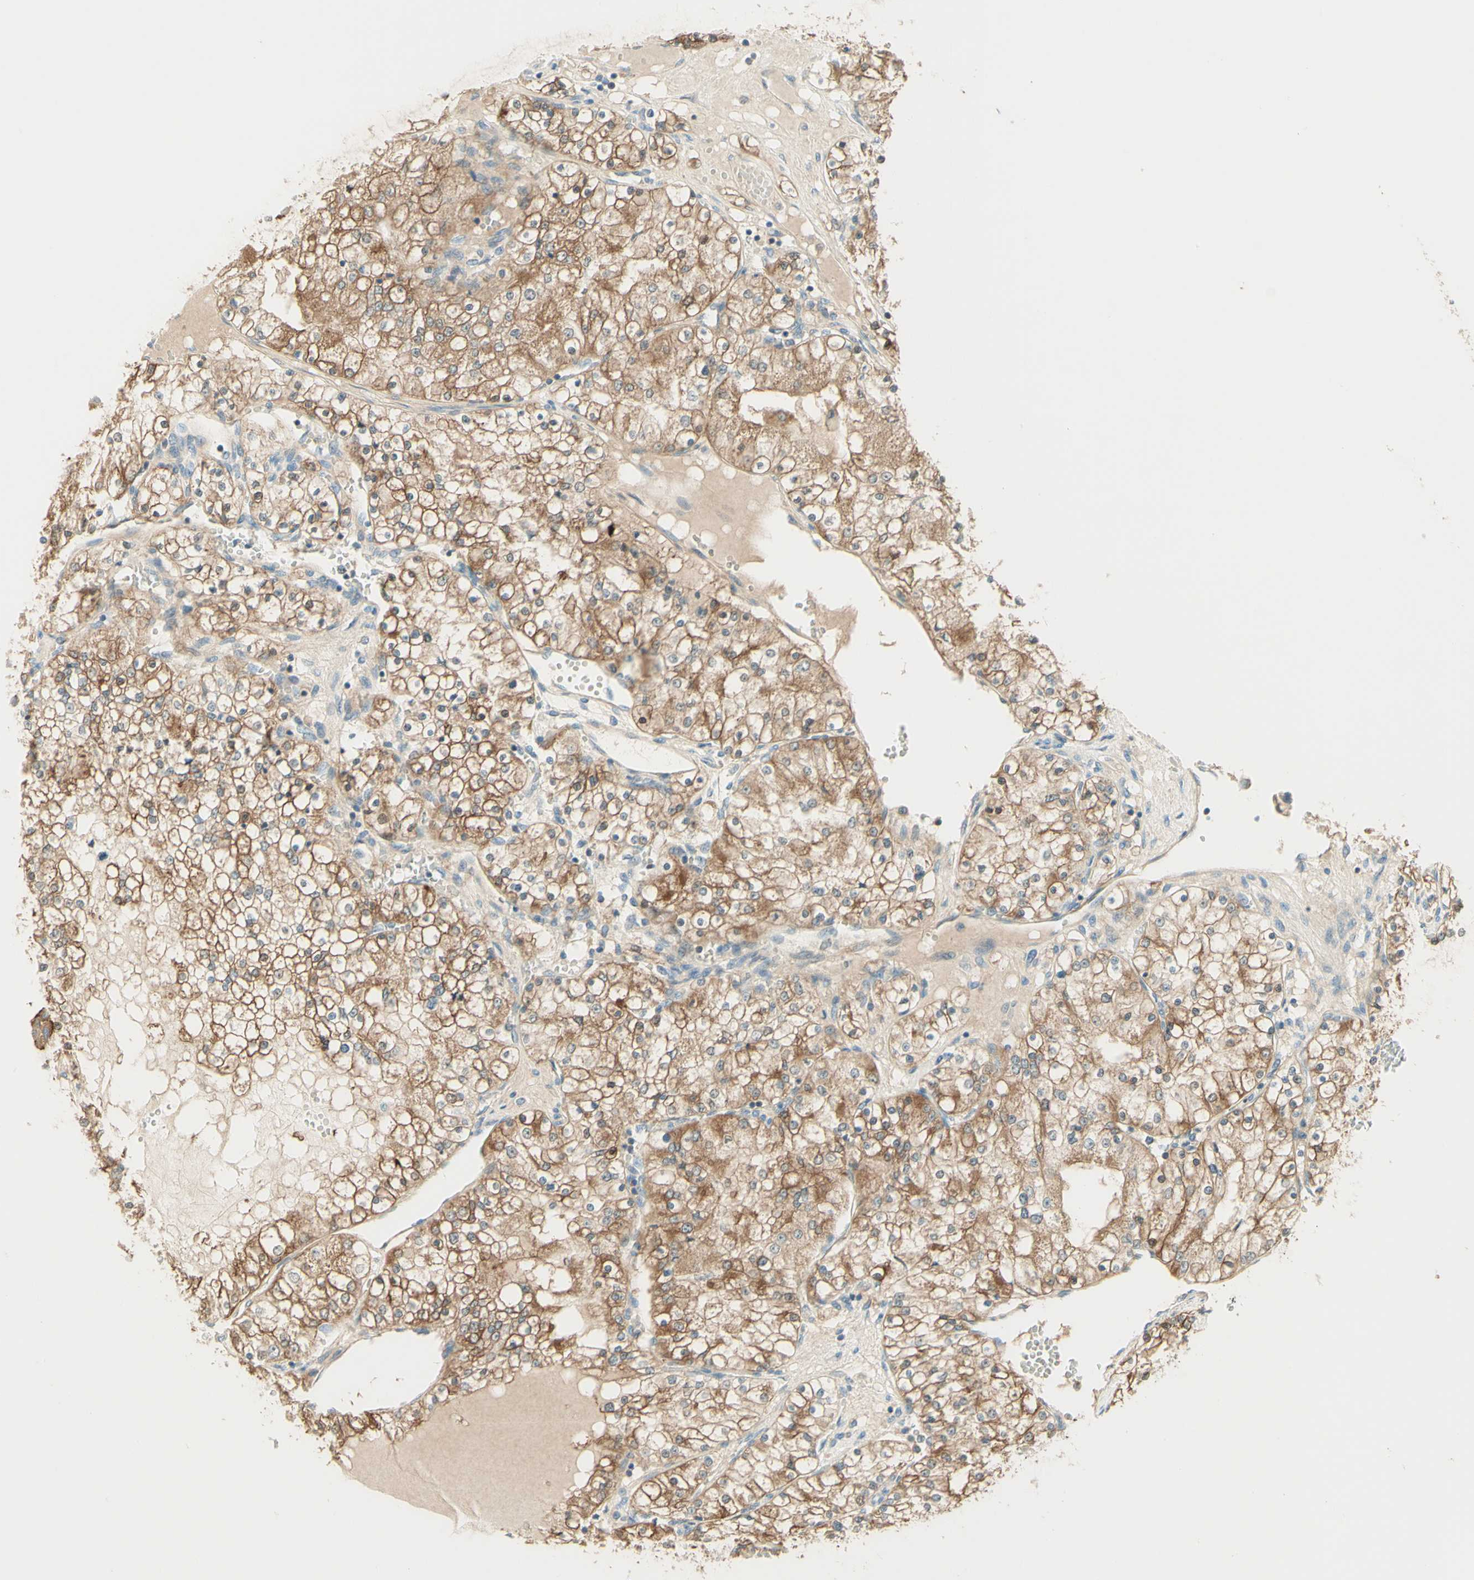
{"staining": {"intensity": "moderate", "quantity": ">75%", "location": "cytoplasmic/membranous"}, "tissue": "renal cancer", "cell_type": "Tumor cells", "image_type": "cancer", "snomed": [{"axis": "morphology", "description": "Adenocarcinoma, NOS"}, {"axis": "topography", "description": "Kidney"}], "caption": "A brown stain highlights moderate cytoplasmic/membranous expression of a protein in adenocarcinoma (renal) tumor cells. The protein is stained brown, and the nuclei are stained in blue (DAB IHC with brightfield microscopy, high magnification).", "gene": "PROM1", "patient": {"sex": "male", "age": 68}}